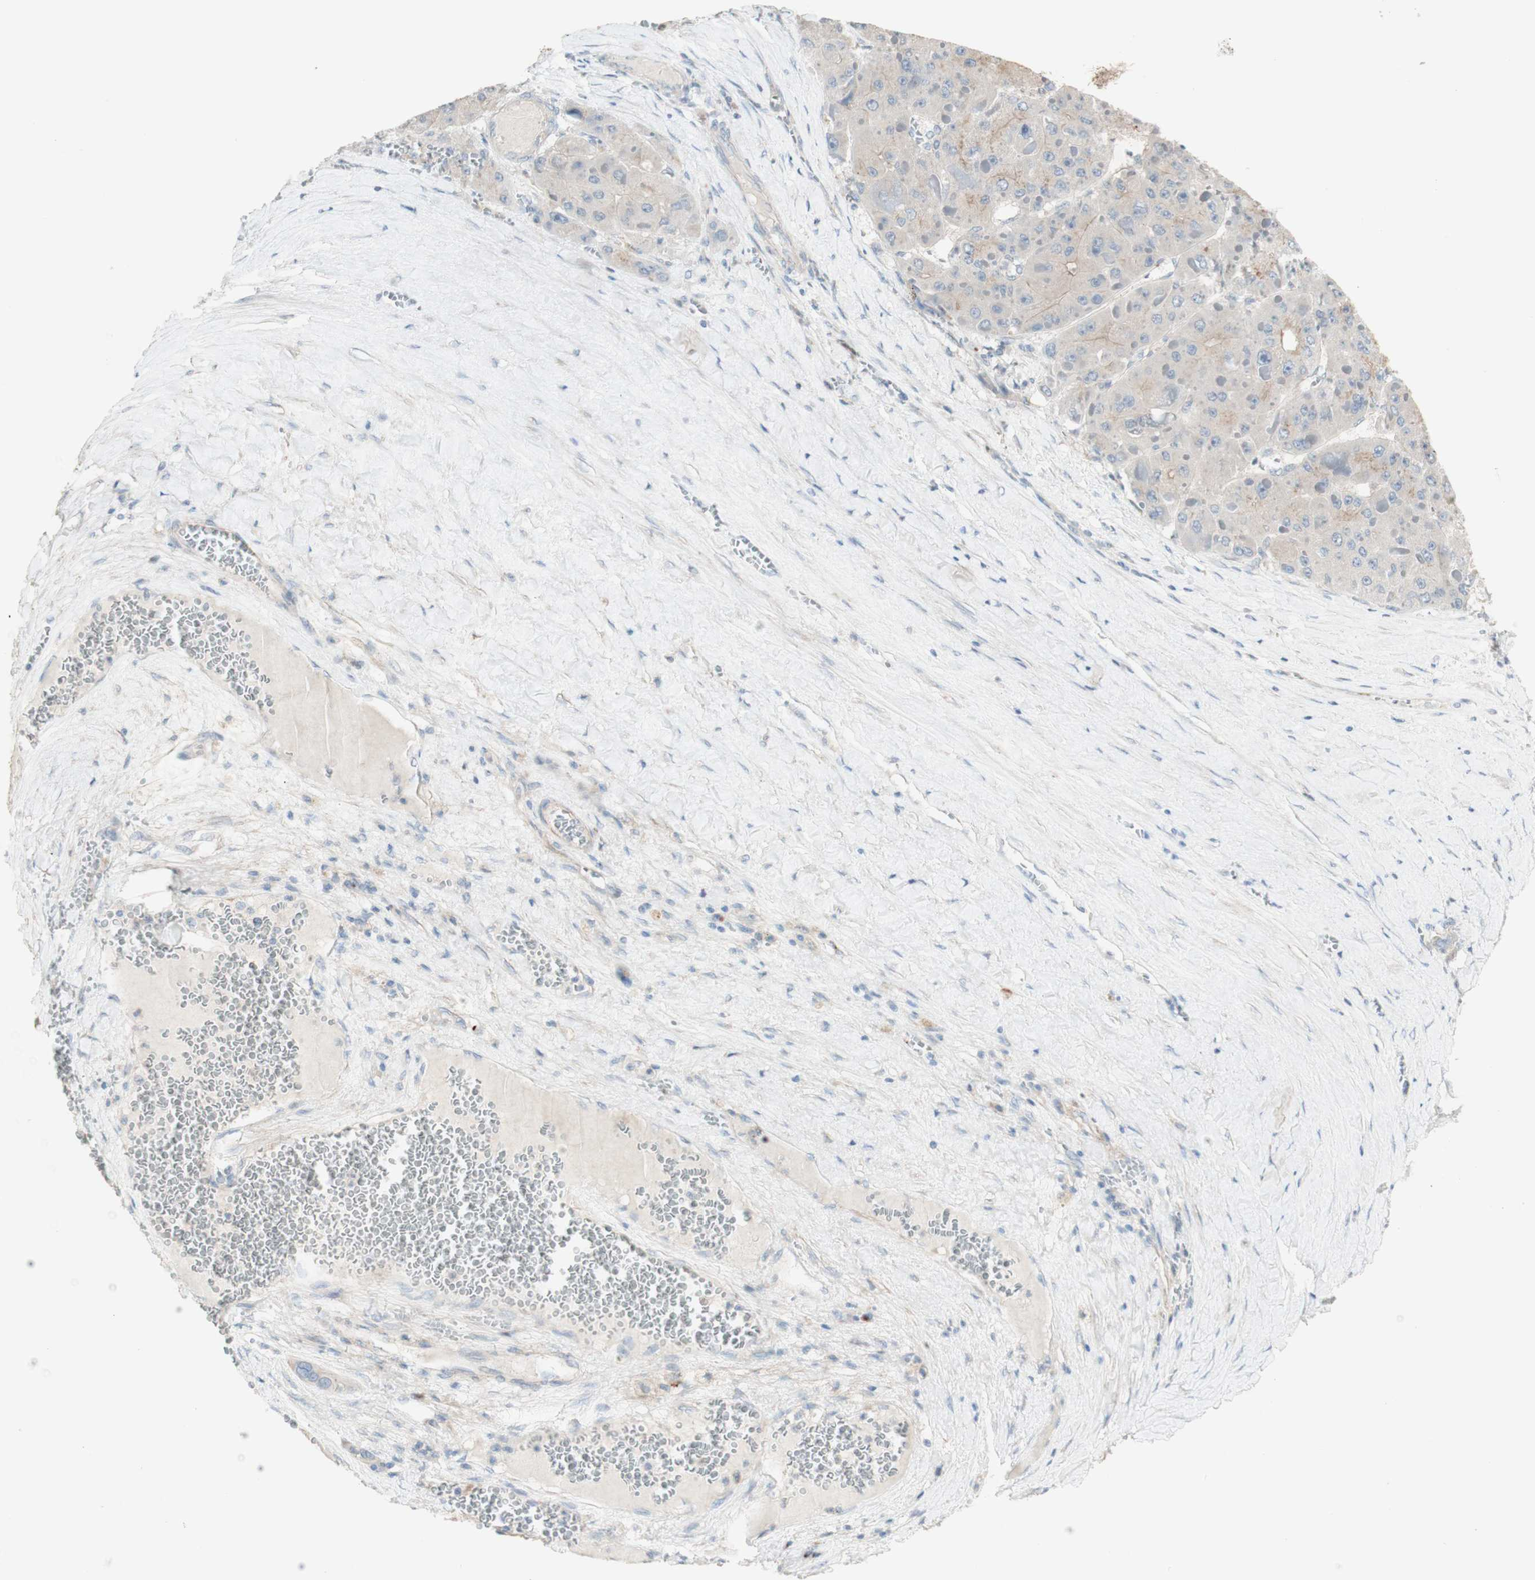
{"staining": {"intensity": "weak", "quantity": "25%-75%", "location": "cytoplasmic/membranous"}, "tissue": "liver cancer", "cell_type": "Tumor cells", "image_type": "cancer", "snomed": [{"axis": "morphology", "description": "Carcinoma, Hepatocellular, NOS"}, {"axis": "topography", "description": "Liver"}], "caption": "A low amount of weak cytoplasmic/membranous positivity is appreciated in about 25%-75% of tumor cells in liver hepatocellular carcinoma tissue.", "gene": "MANEA", "patient": {"sex": "female", "age": 73}}